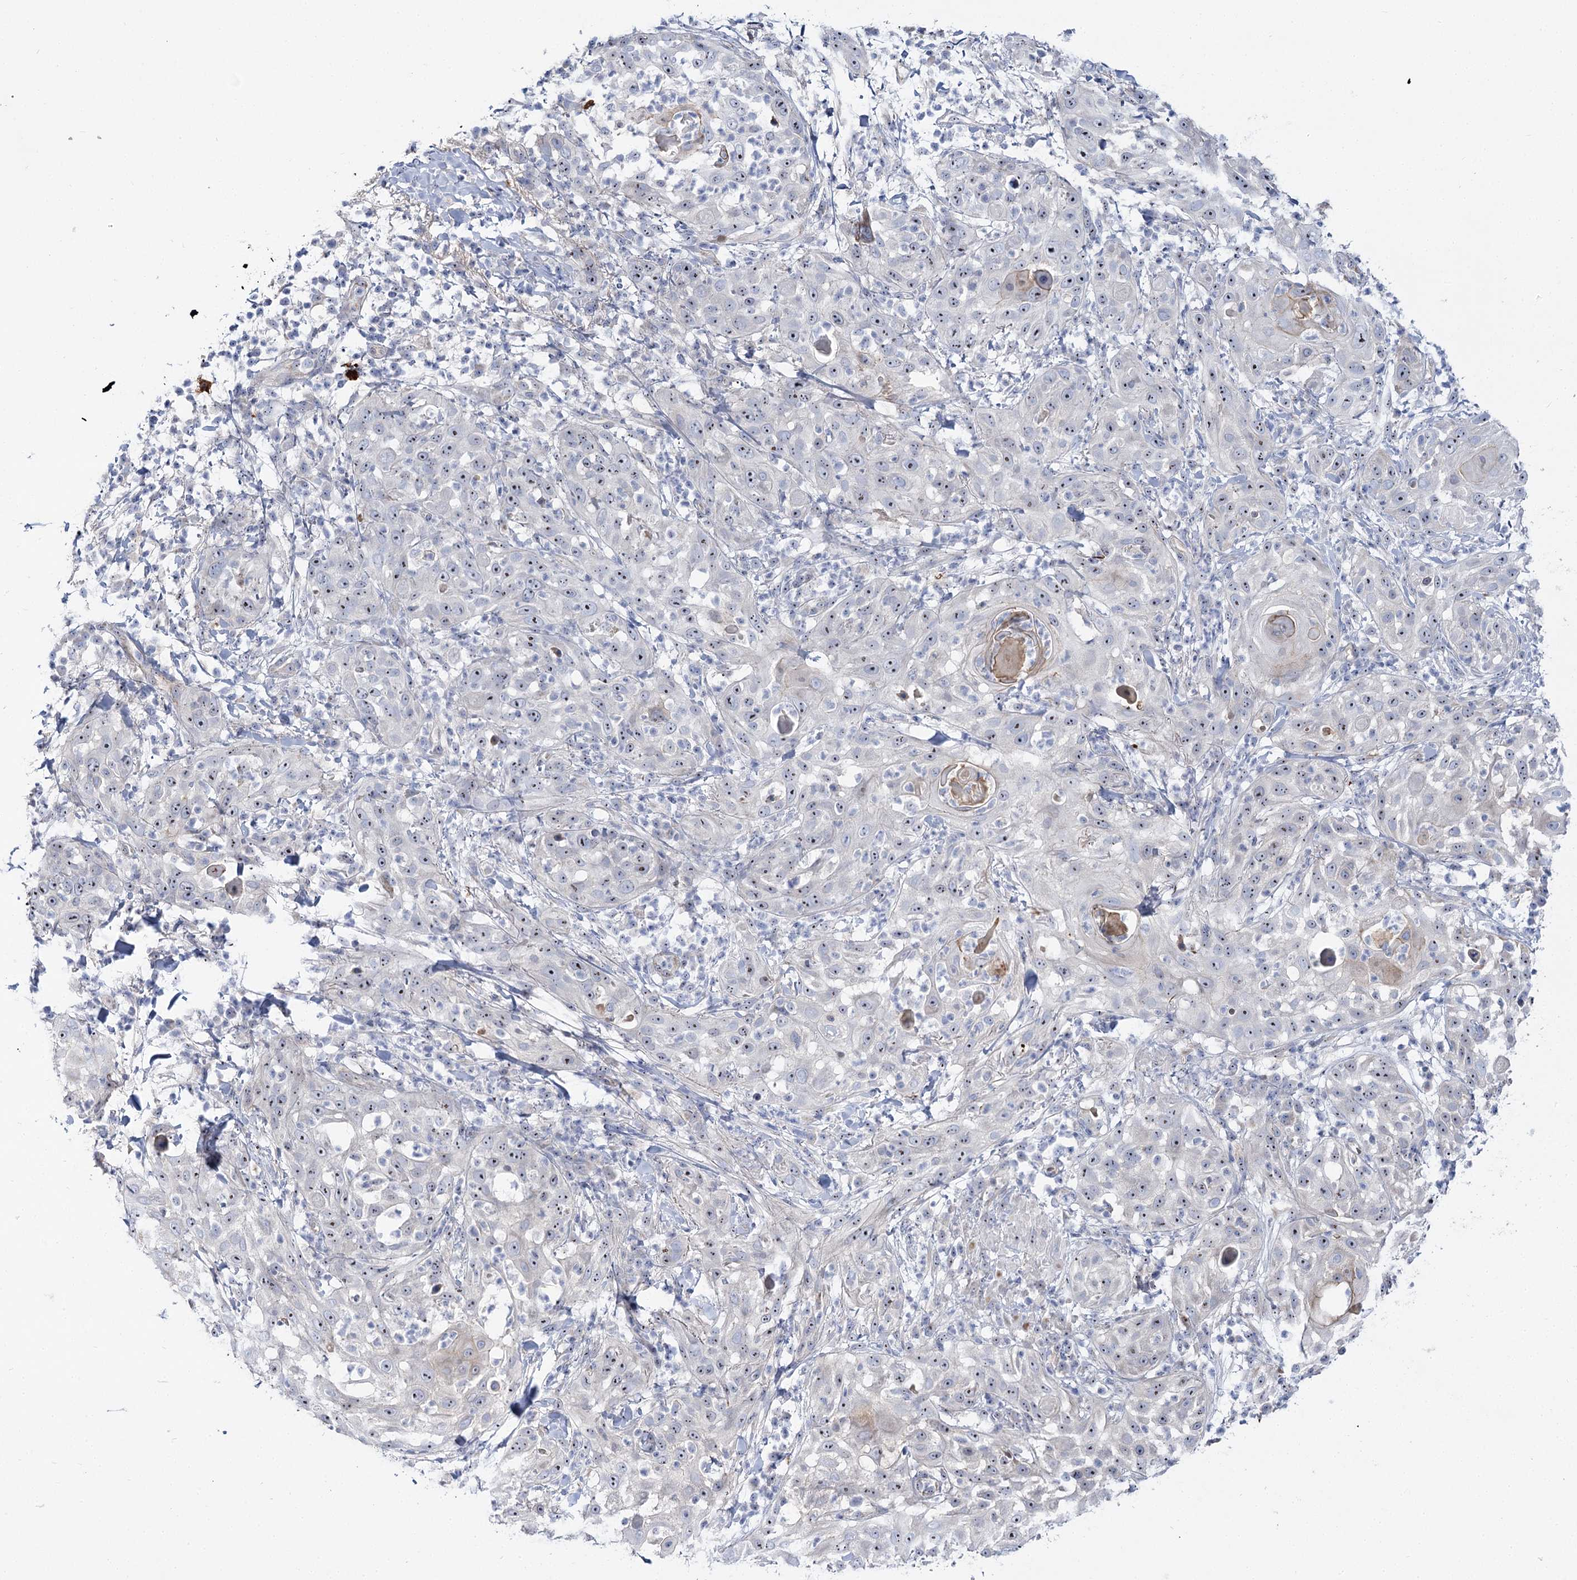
{"staining": {"intensity": "moderate", "quantity": "25%-75%", "location": "nuclear"}, "tissue": "skin cancer", "cell_type": "Tumor cells", "image_type": "cancer", "snomed": [{"axis": "morphology", "description": "Squamous cell carcinoma, NOS"}, {"axis": "topography", "description": "Skin"}], "caption": "A photomicrograph of skin cancer (squamous cell carcinoma) stained for a protein displays moderate nuclear brown staining in tumor cells. (IHC, brightfield microscopy, high magnification).", "gene": "SUOX", "patient": {"sex": "female", "age": 44}}